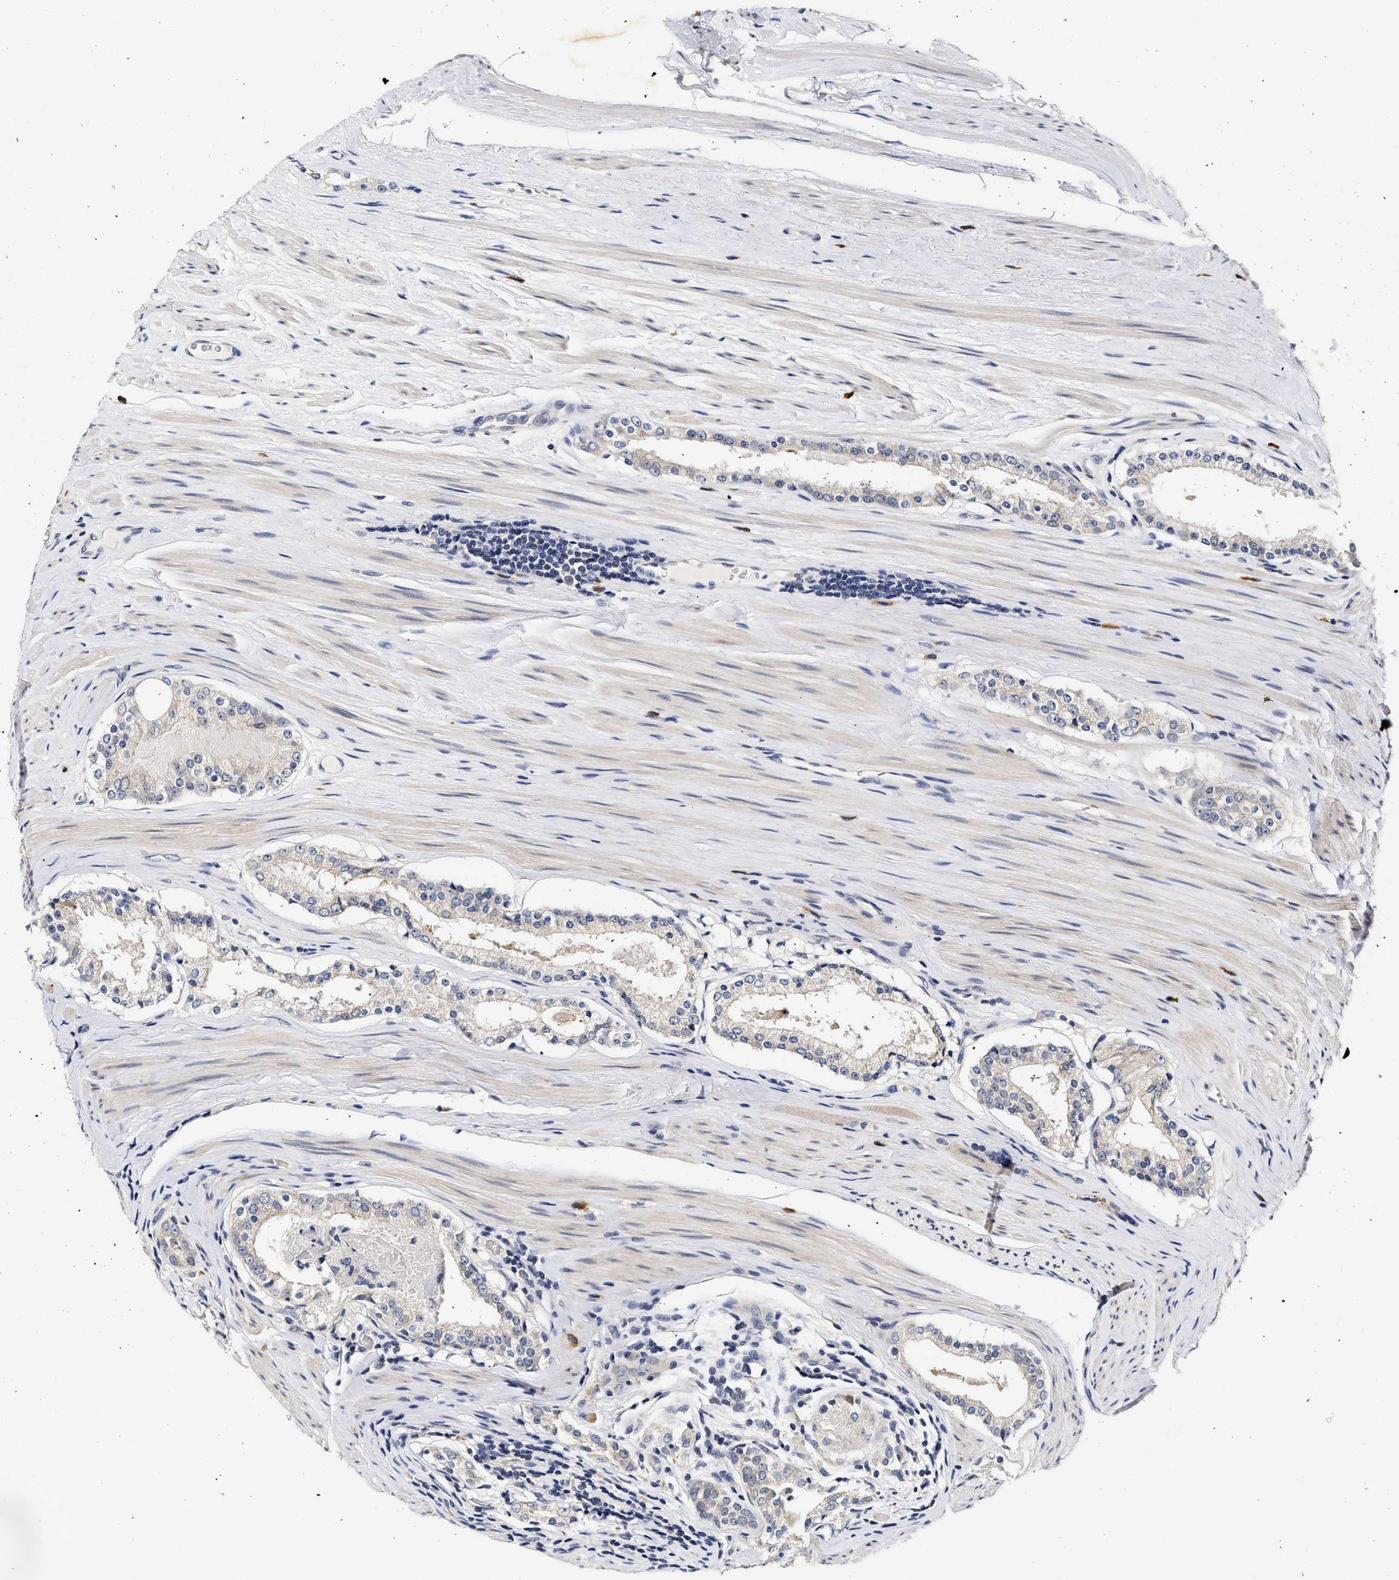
{"staining": {"intensity": "negative", "quantity": "none", "location": "none"}, "tissue": "prostate cancer", "cell_type": "Tumor cells", "image_type": "cancer", "snomed": [{"axis": "morphology", "description": "Adenocarcinoma, Low grade"}, {"axis": "topography", "description": "Prostate"}], "caption": "Immunohistochemistry (IHC) image of neoplastic tissue: prostate cancer (adenocarcinoma (low-grade)) stained with DAB (3,3'-diaminobenzidine) shows no significant protein positivity in tumor cells.", "gene": "RINT1", "patient": {"sex": "male", "age": 70}}